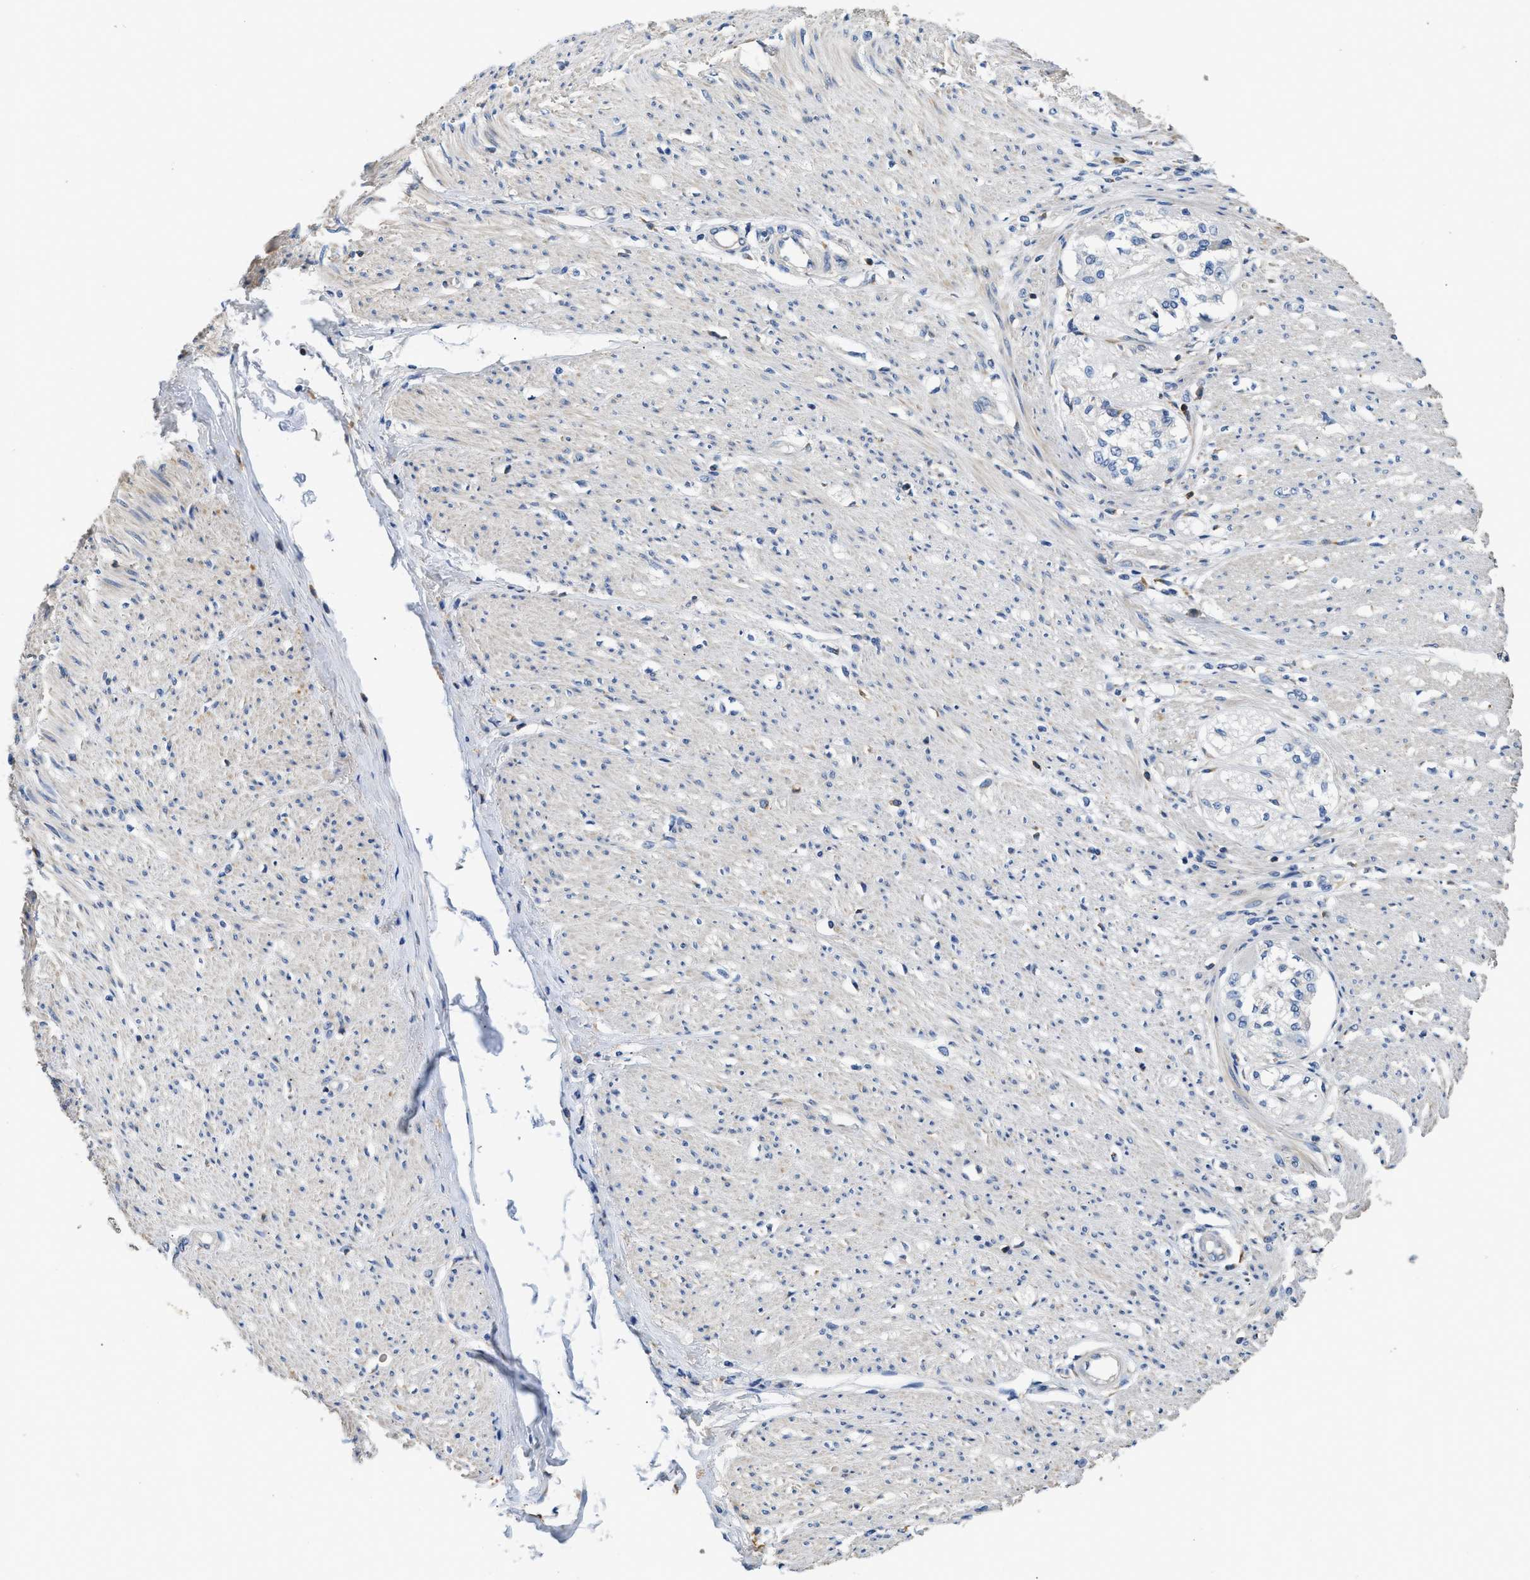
{"staining": {"intensity": "weak", "quantity": ">75%", "location": "cytoplasmic/membranous"}, "tissue": "adipose tissue", "cell_type": "Adipocytes", "image_type": "normal", "snomed": [{"axis": "morphology", "description": "Normal tissue, NOS"}, {"axis": "morphology", "description": "Adenocarcinoma, NOS"}, {"axis": "topography", "description": "Colon"}, {"axis": "topography", "description": "Peripheral nerve tissue"}], "caption": "IHC of normal adipose tissue shows low levels of weak cytoplasmic/membranous expression in approximately >75% of adipocytes. The protein of interest is shown in brown color, while the nuclei are stained blue.", "gene": "C1S", "patient": {"sex": "male", "age": 14}}